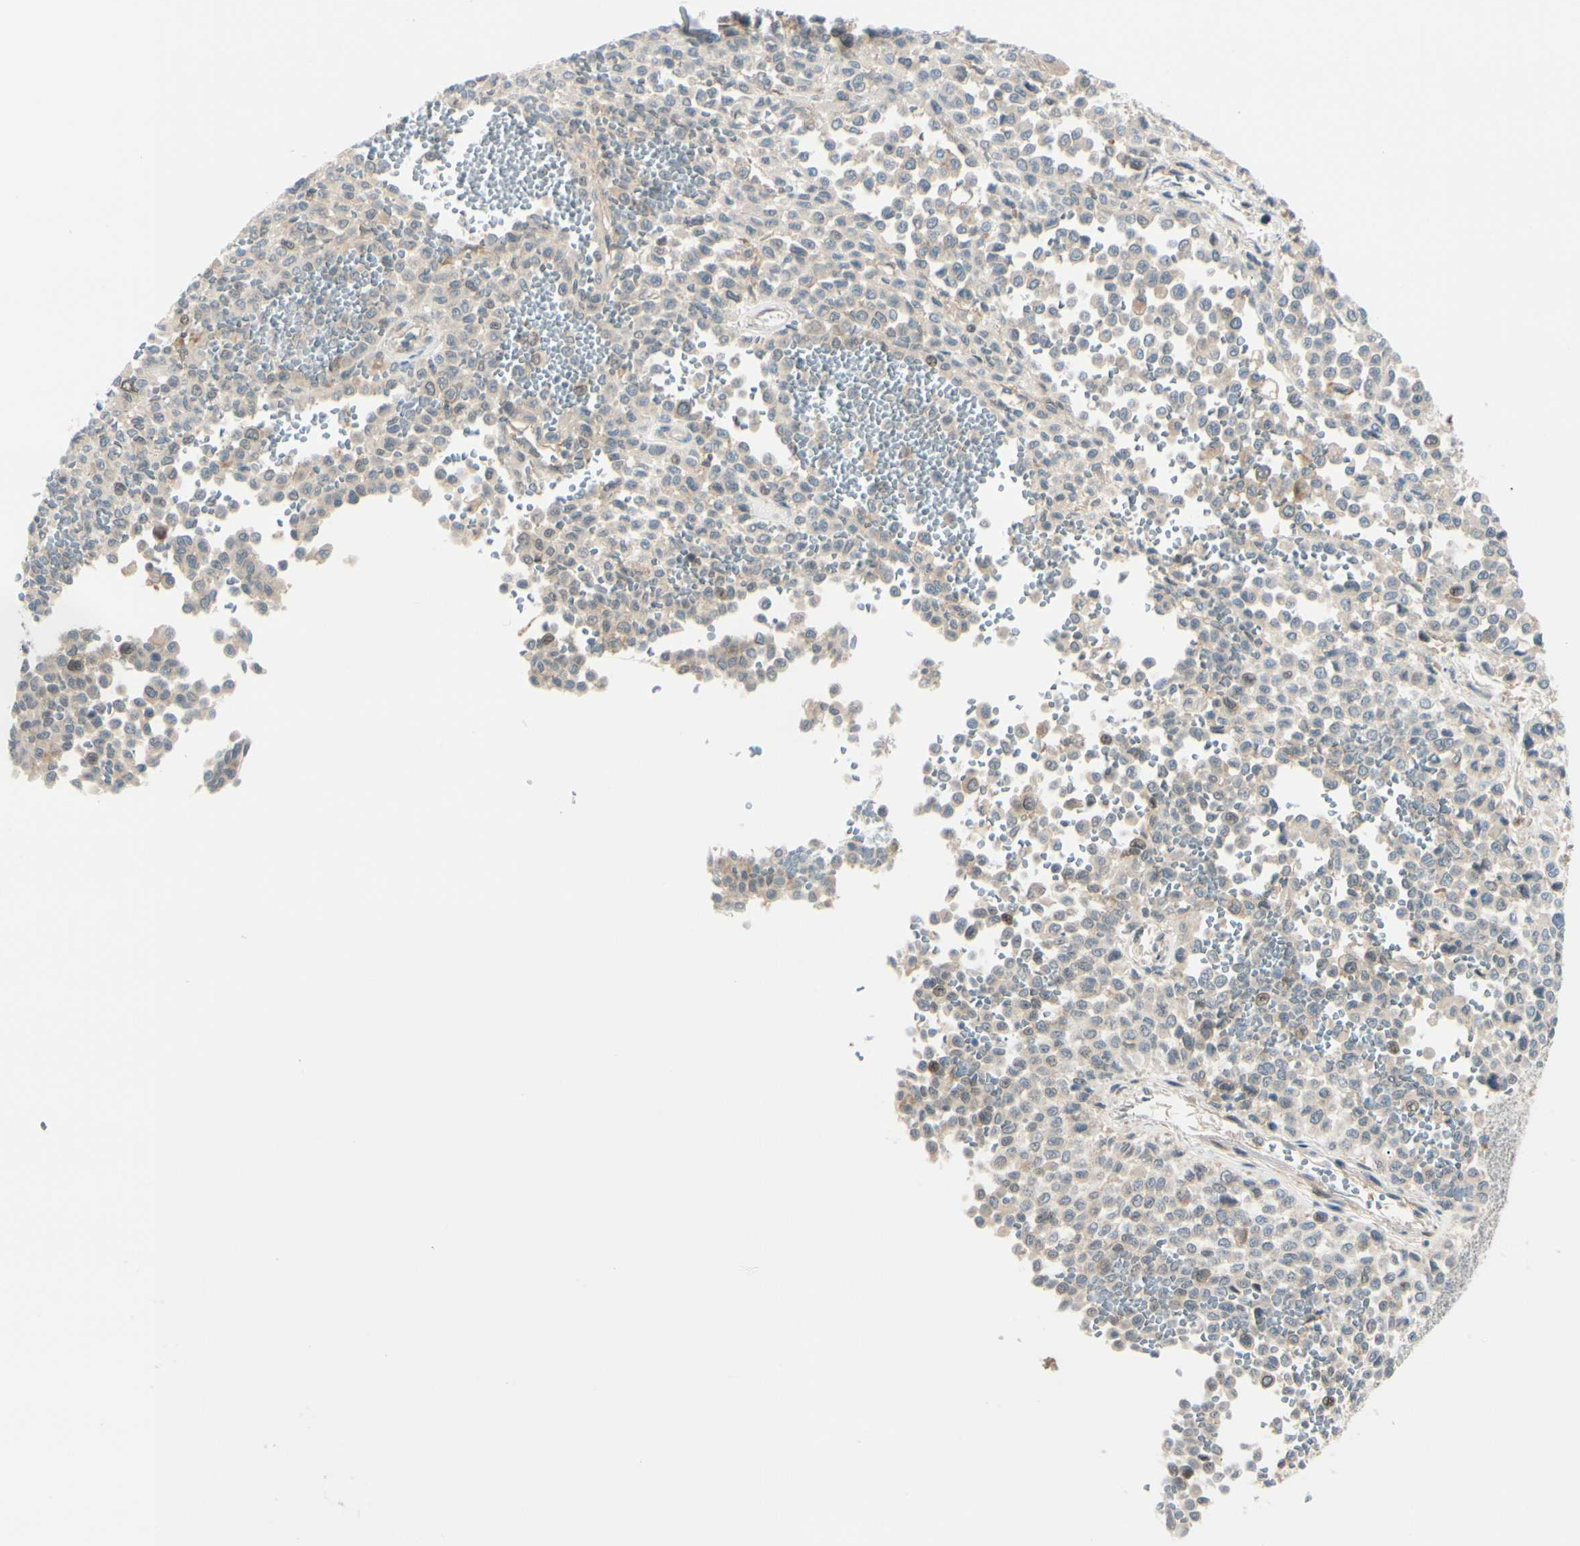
{"staining": {"intensity": "weak", "quantity": "<25%", "location": "cytoplasmic/membranous"}, "tissue": "melanoma", "cell_type": "Tumor cells", "image_type": "cancer", "snomed": [{"axis": "morphology", "description": "Malignant melanoma, Metastatic site"}, {"axis": "topography", "description": "Pancreas"}], "caption": "DAB (3,3'-diaminobenzidine) immunohistochemical staining of human malignant melanoma (metastatic site) shows no significant expression in tumor cells.", "gene": "PTTG1", "patient": {"sex": "female", "age": 30}}